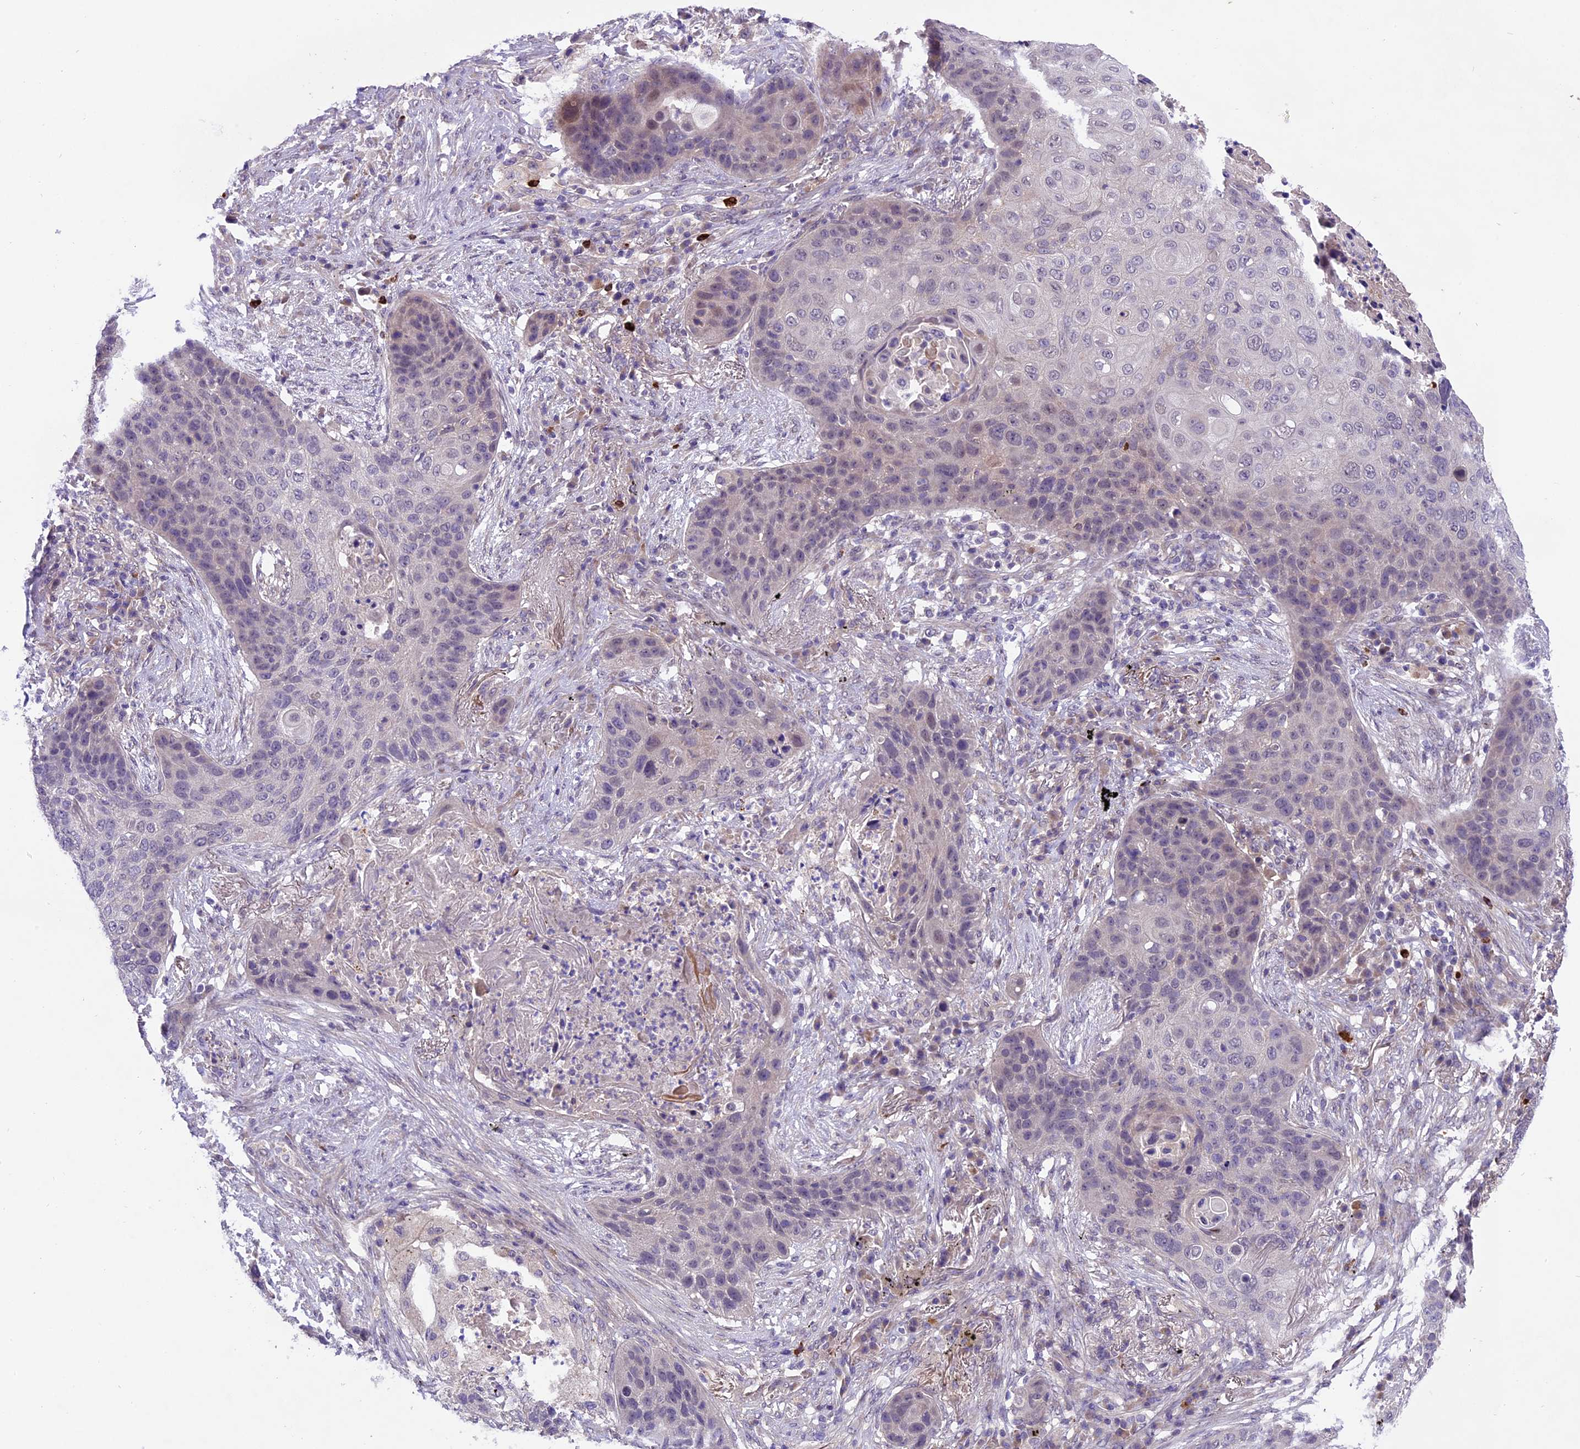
{"staining": {"intensity": "weak", "quantity": "<25%", "location": "nuclear"}, "tissue": "lung cancer", "cell_type": "Tumor cells", "image_type": "cancer", "snomed": [{"axis": "morphology", "description": "Squamous cell carcinoma, NOS"}, {"axis": "topography", "description": "Lung"}], "caption": "Immunohistochemical staining of lung cancer (squamous cell carcinoma) displays no significant positivity in tumor cells.", "gene": "SPRED1", "patient": {"sex": "female", "age": 63}}